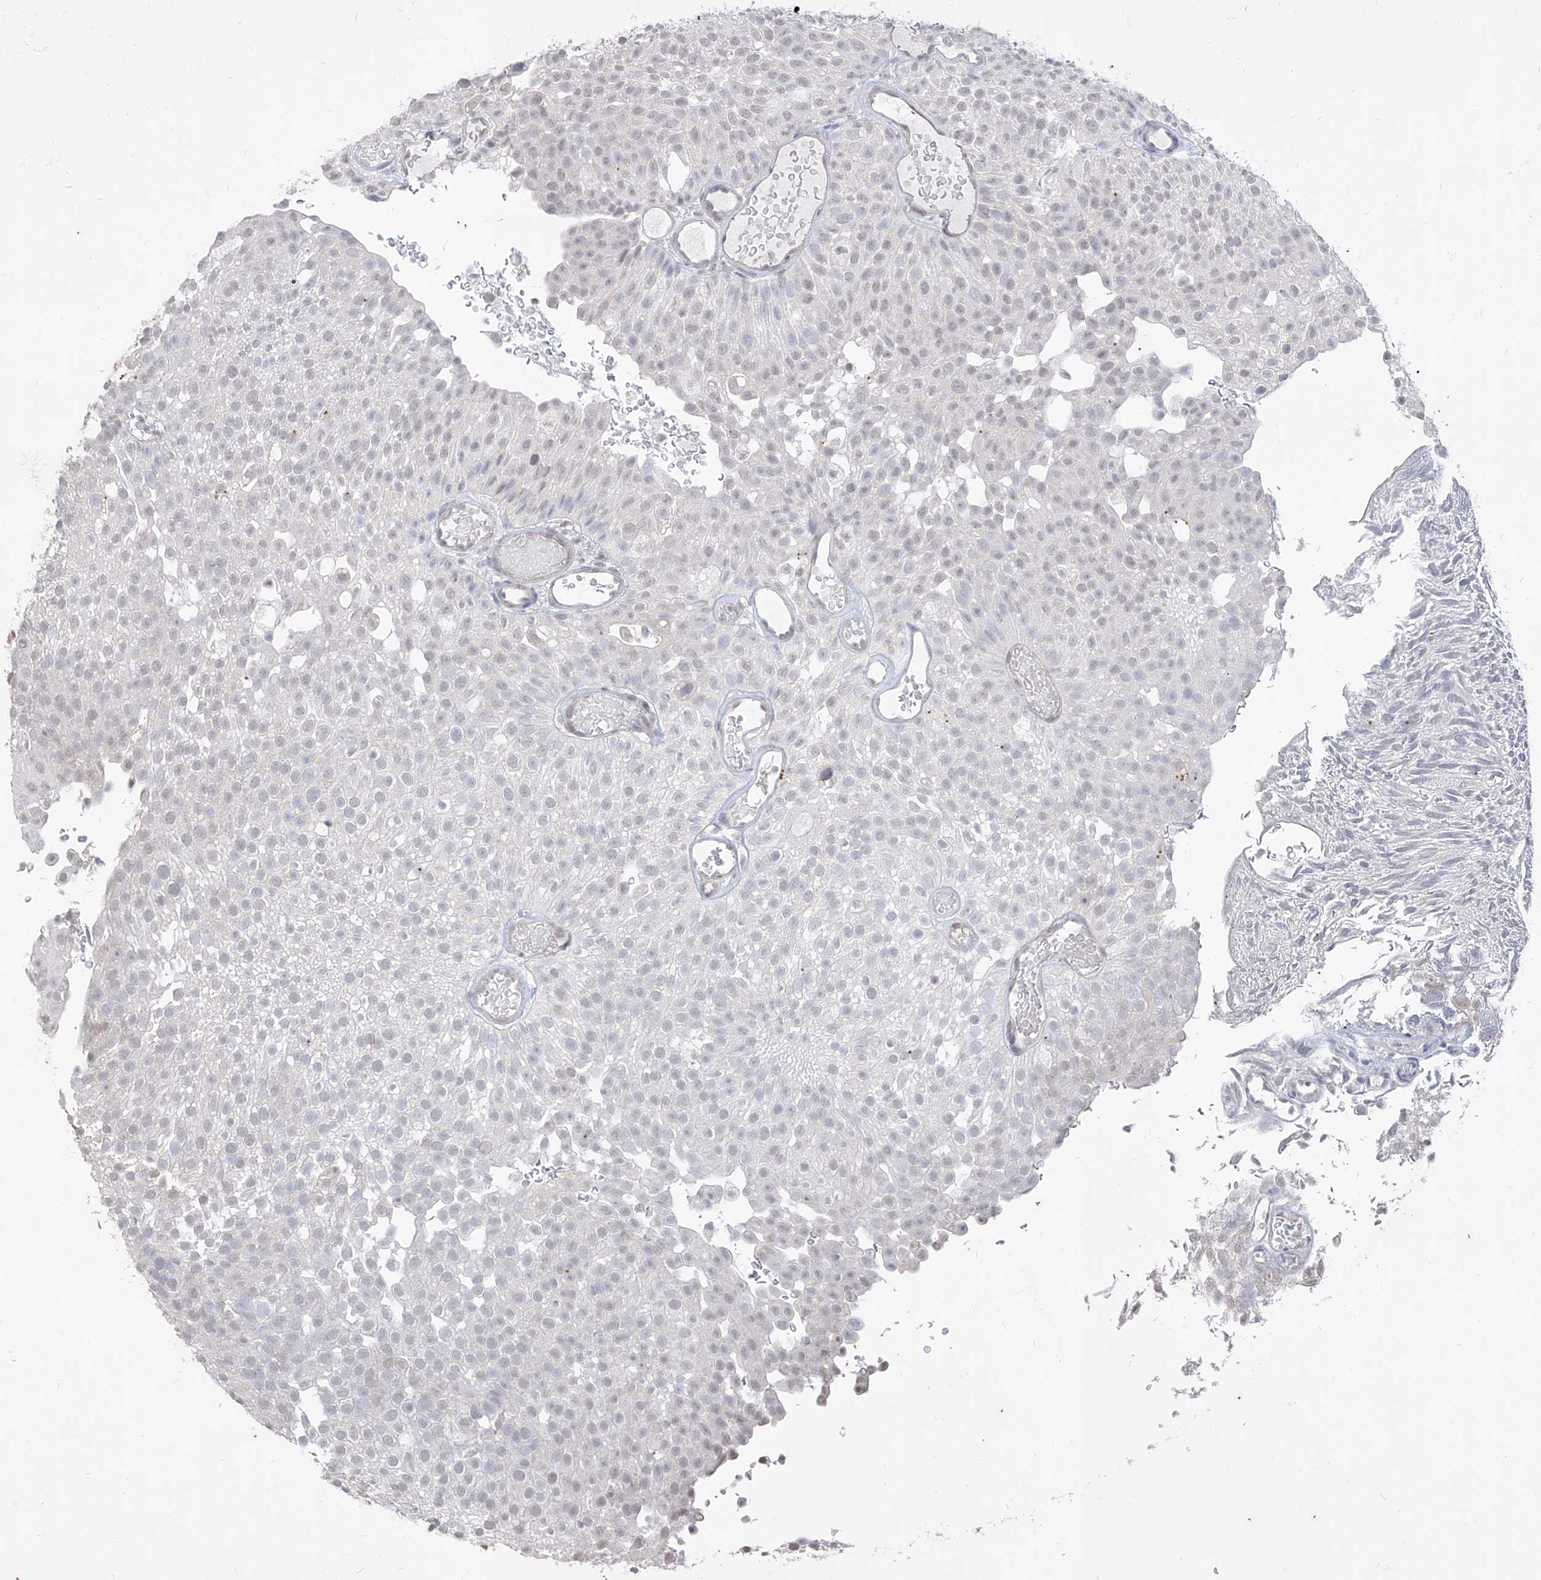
{"staining": {"intensity": "negative", "quantity": "none", "location": "none"}, "tissue": "urothelial cancer", "cell_type": "Tumor cells", "image_type": "cancer", "snomed": [{"axis": "morphology", "description": "Urothelial carcinoma, Low grade"}, {"axis": "topography", "description": "Urinary bladder"}], "caption": "Protein analysis of urothelial carcinoma (low-grade) shows no significant staining in tumor cells.", "gene": "PHF20L1", "patient": {"sex": "male", "age": 78}}